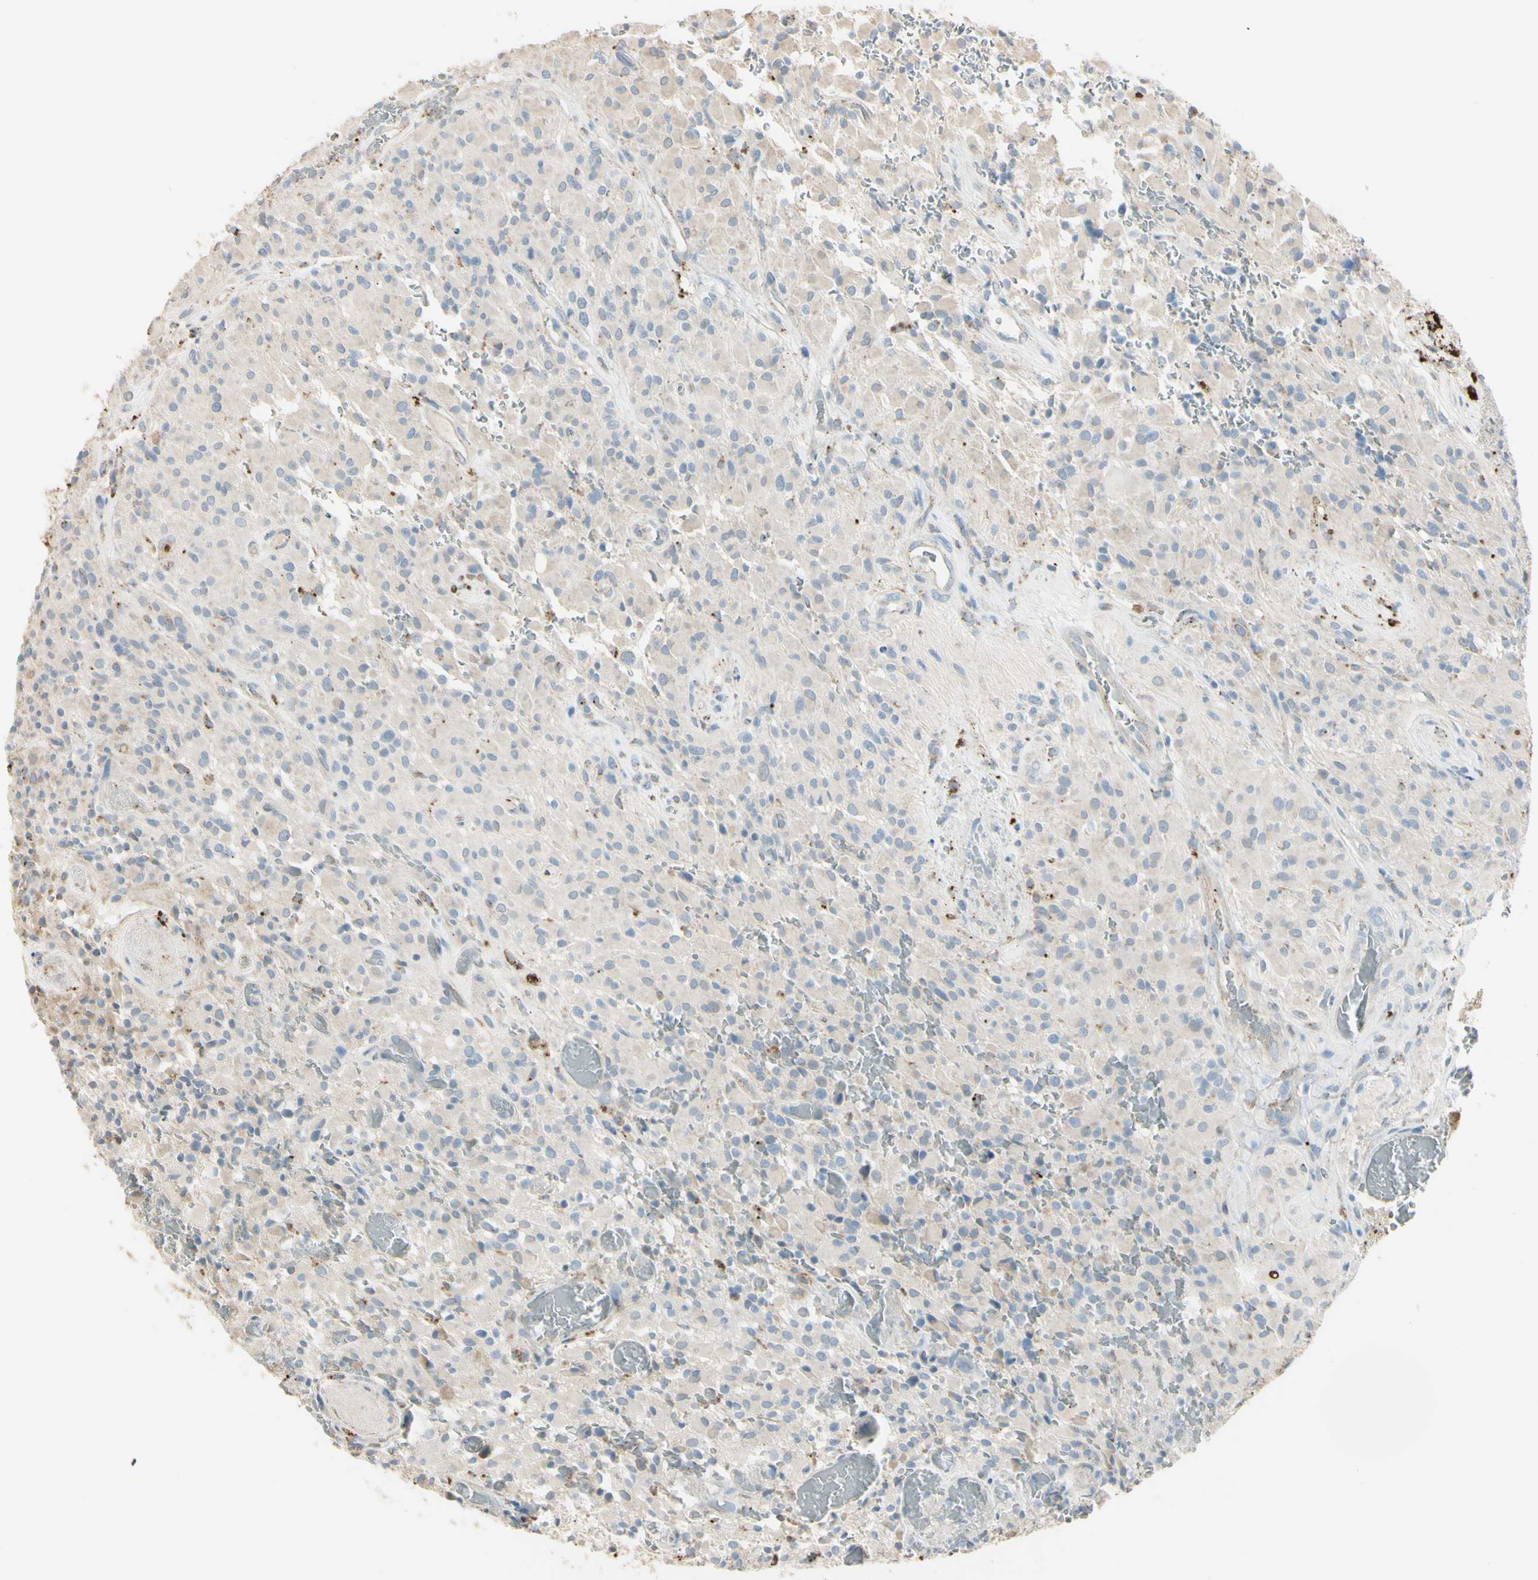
{"staining": {"intensity": "weak", "quantity": ">75%", "location": "cytoplasmic/membranous"}, "tissue": "glioma", "cell_type": "Tumor cells", "image_type": "cancer", "snomed": [{"axis": "morphology", "description": "Glioma, malignant, High grade"}, {"axis": "topography", "description": "Brain"}], "caption": "Glioma stained for a protein reveals weak cytoplasmic/membranous positivity in tumor cells.", "gene": "ANGPTL1", "patient": {"sex": "male", "age": 71}}